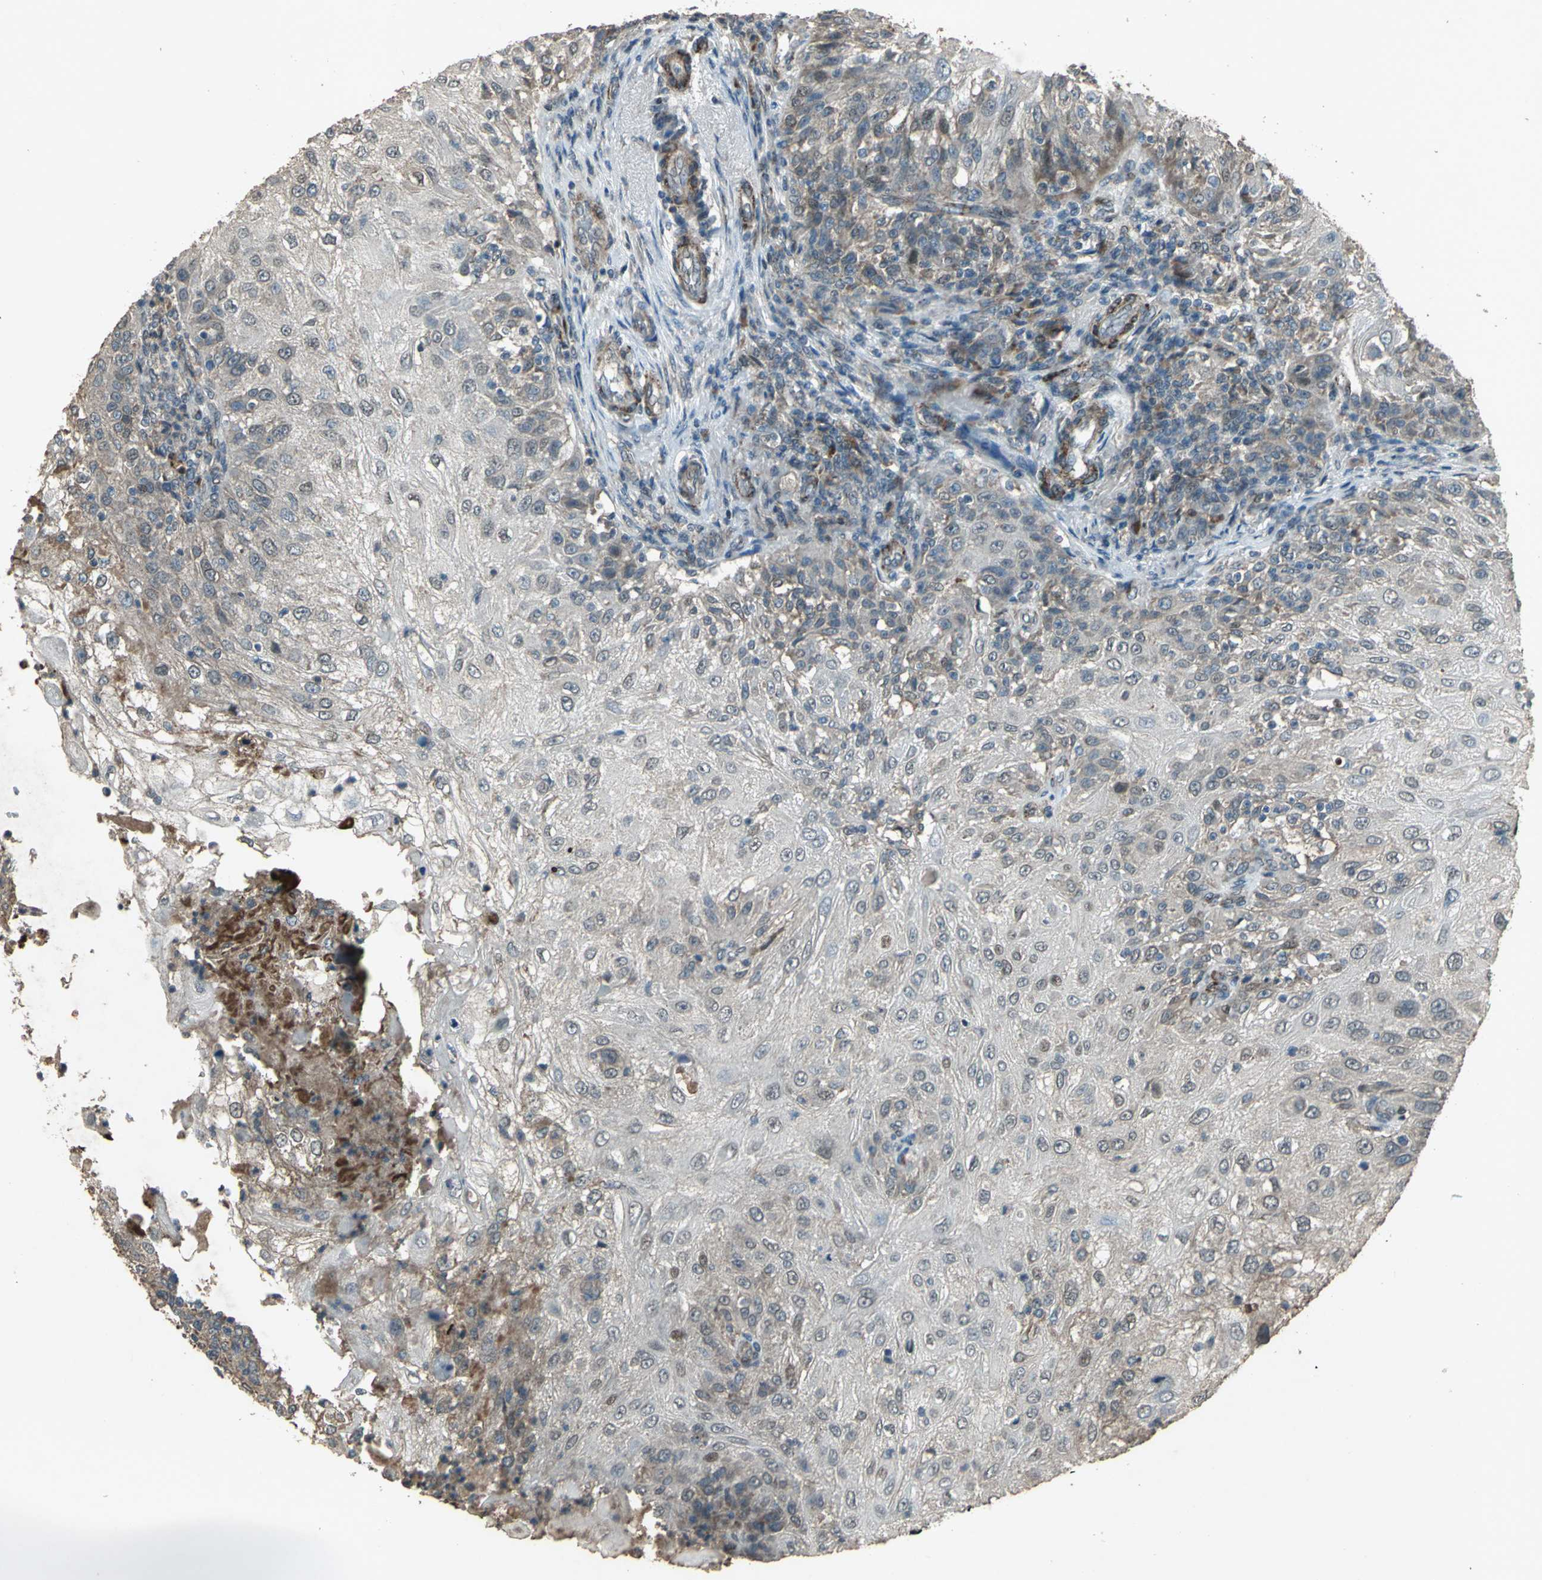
{"staining": {"intensity": "weak", "quantity": "25%-75%", "location": "cytoplasmic/membranous"}, "tissue": "skin cancer", "cell_type": "Tumor cells", "image_type": "cancer", "snomed": [{"axis": "morphology", "description": "Normal tissue, NOS"}, {"axis": "morphology", "description": "Squamous cell carcinoma, NOS"}, {"axis": "topography", "description": "Skin"}], "caption": "An image showing weak cytoplasmic/membranous staining in approximately 25%-75% of tumor cells in squamous cell carcinoma (skin), as visualized by brown immunohistochemical staining.", "gene": "SEPTIN4", "patient": {"sex": "female", "age": 83}}